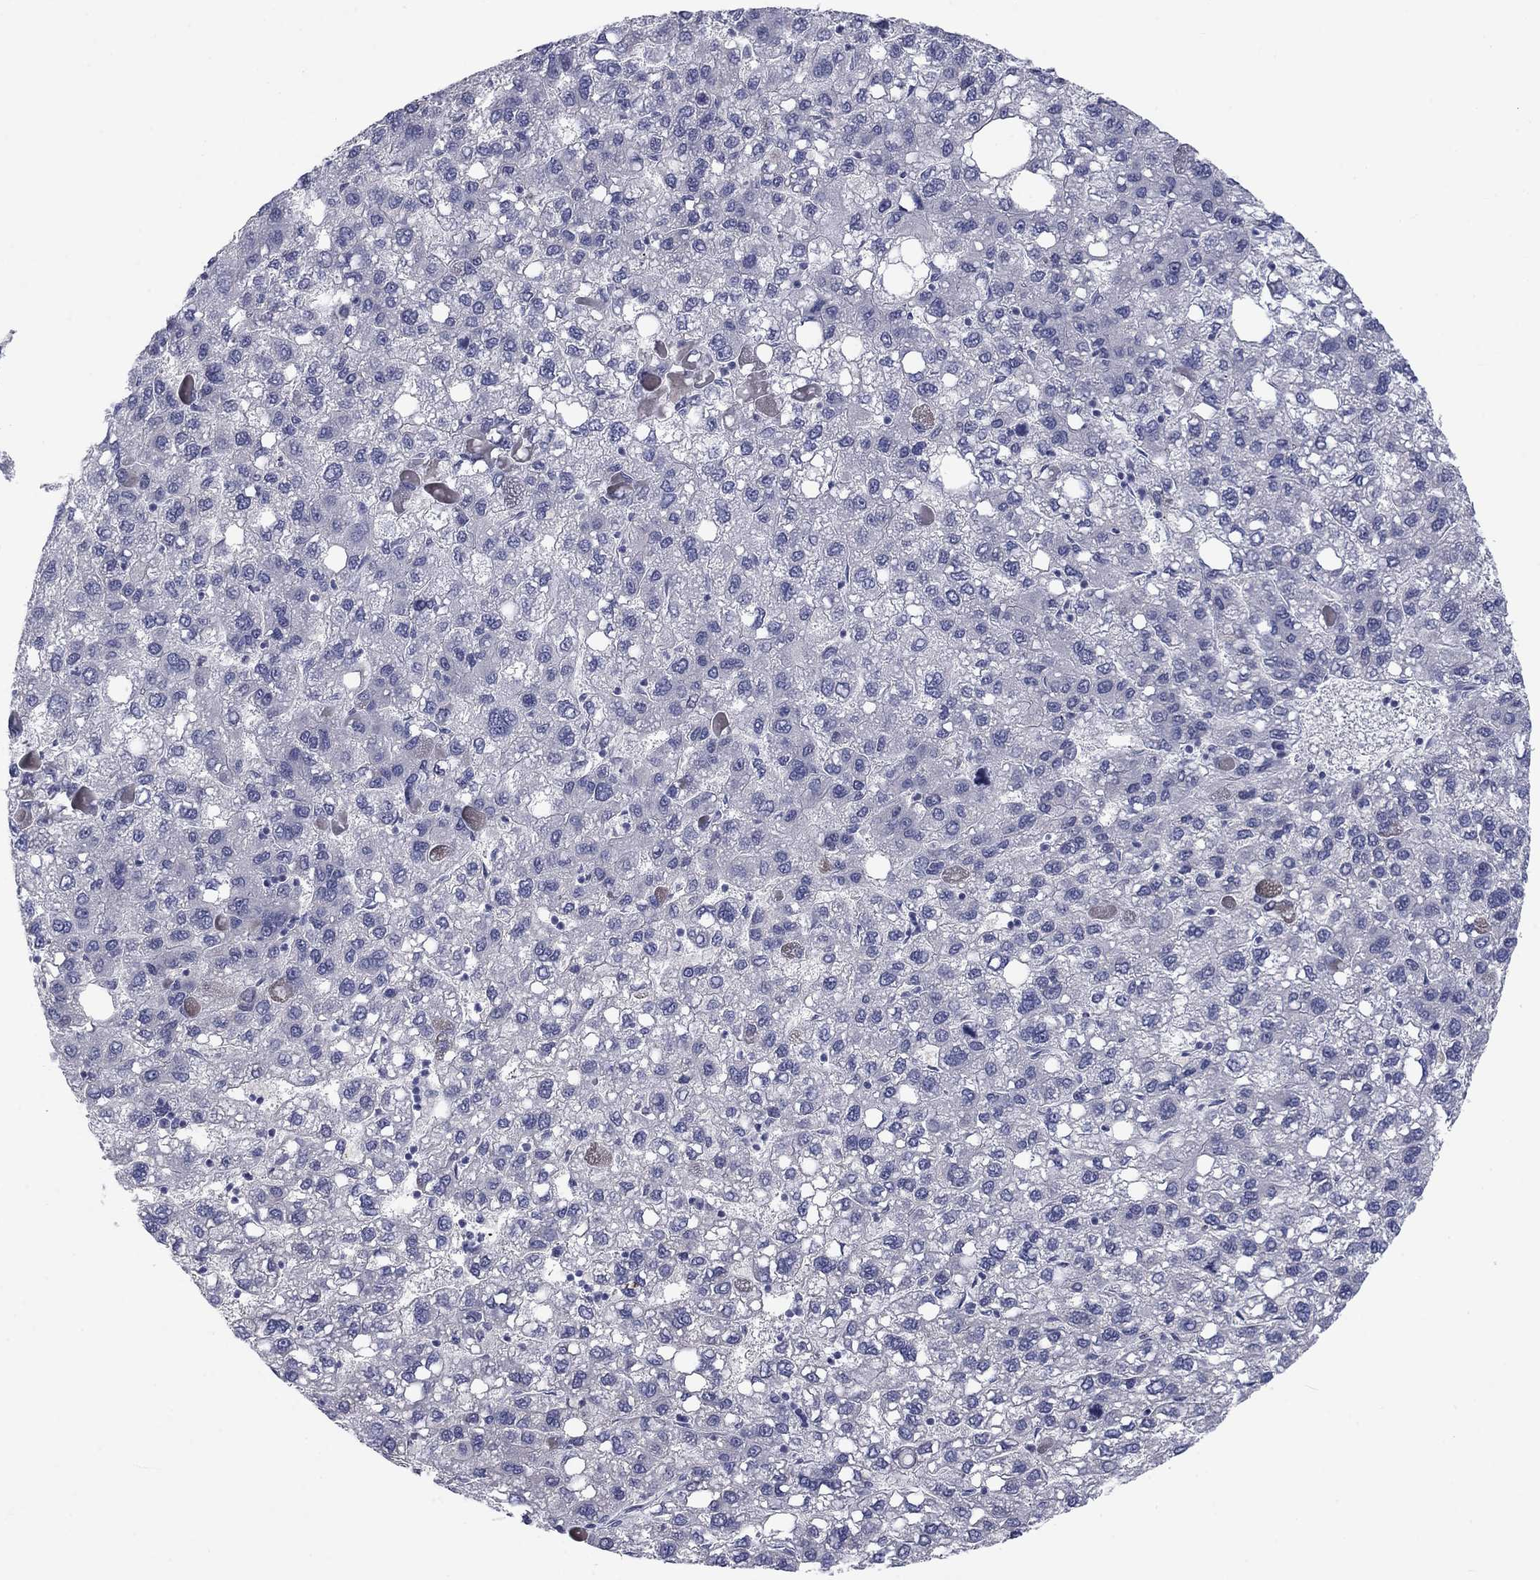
{"staining": {"intensity": "negative", "quantity": "none", "location": "none"}, "tissue": "liver cancer", "cell_type": "Tumor cells", "image_type": "cancer", "snomed": [{"axis": "morphology", "description": "Carcinoma, Hepatocellular, NOS"}, {"axis": "topography", "description": "Liver"}], "caption": "An IHC histopathology image of liver cancer is shown. There is no staining in tumor cells of liver cancer.", "gene": "CALB1", "patient": {"sex": "female", "age": 82}}